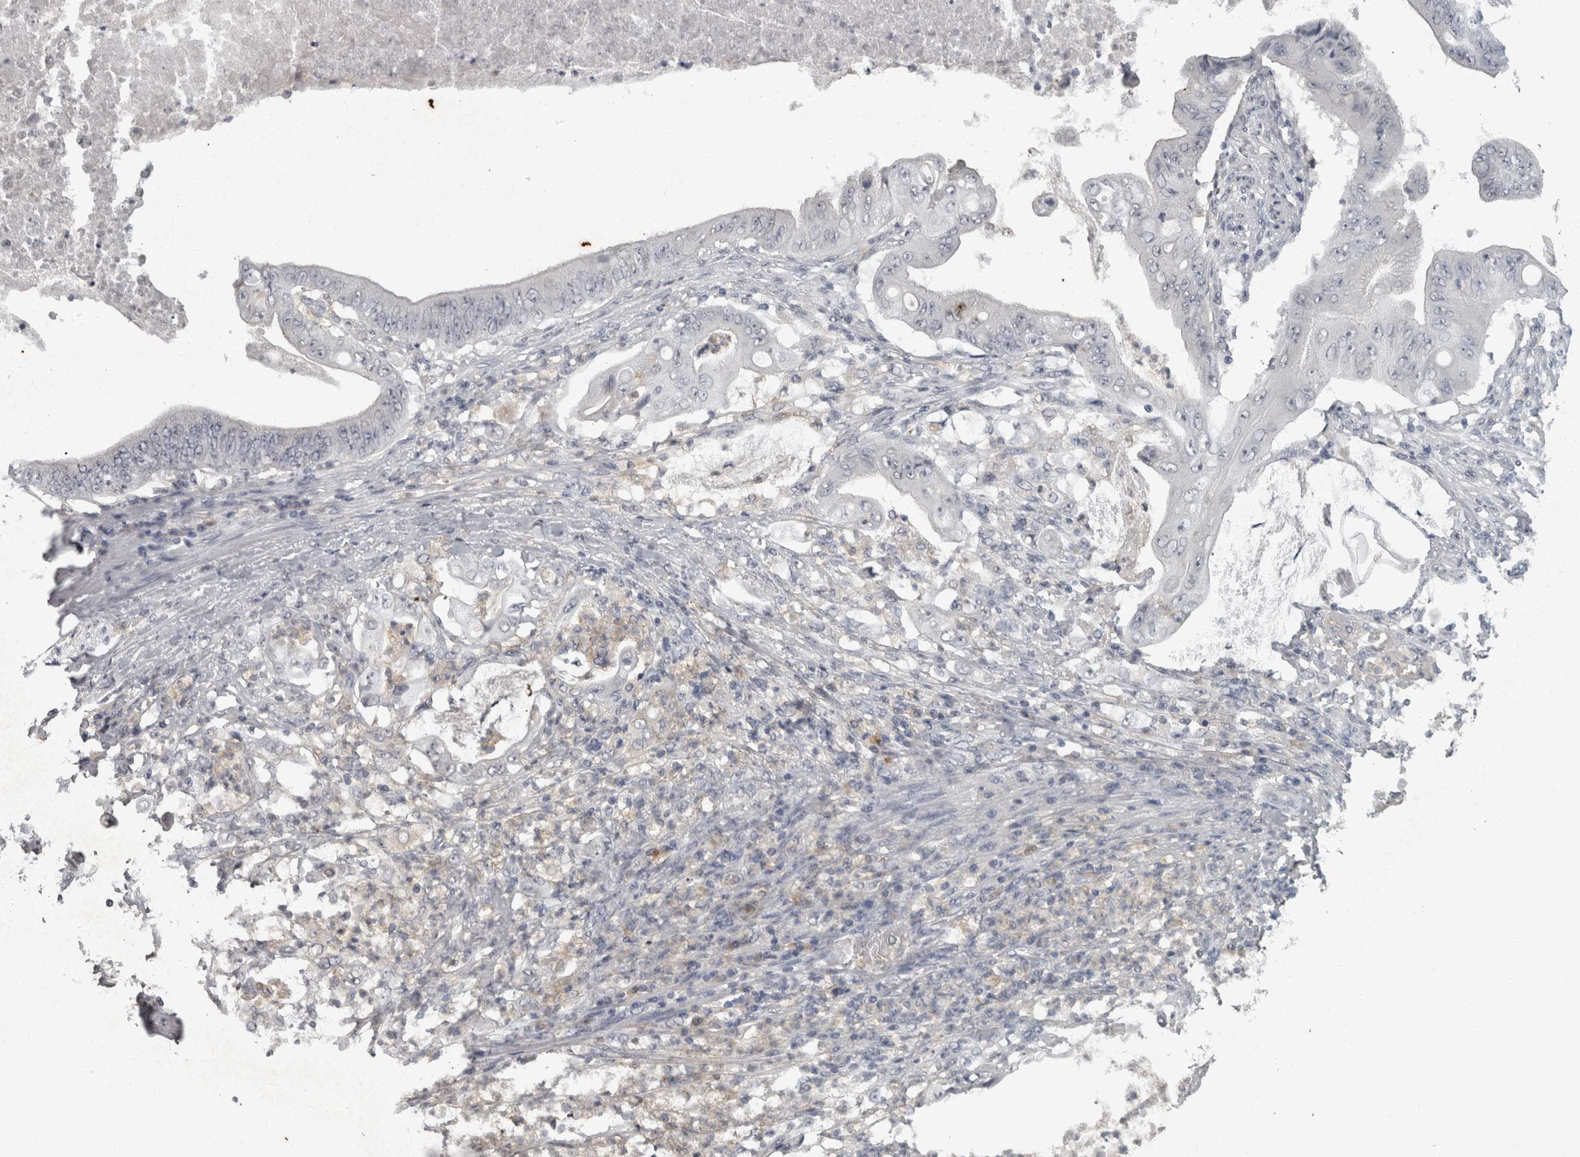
{"staining": {"intensity": "negative", "quantity": "none", "location": "none"}, "tissue": "stomach cancer", "cell_type": "Tumor cells", "image_type": "cancer", "snomed": [{"axis": "morphology", "description": "Adenocarcinoma, NOS"}, {"axis": "topography", "description": "Stomach"}], "caption": "DAB immunohistochemical staining of human stomach cancer reveals no significant staining in tumor cells.", "gene": "PIK3AP1", "patient": {"sex": "female", "age": 73}}